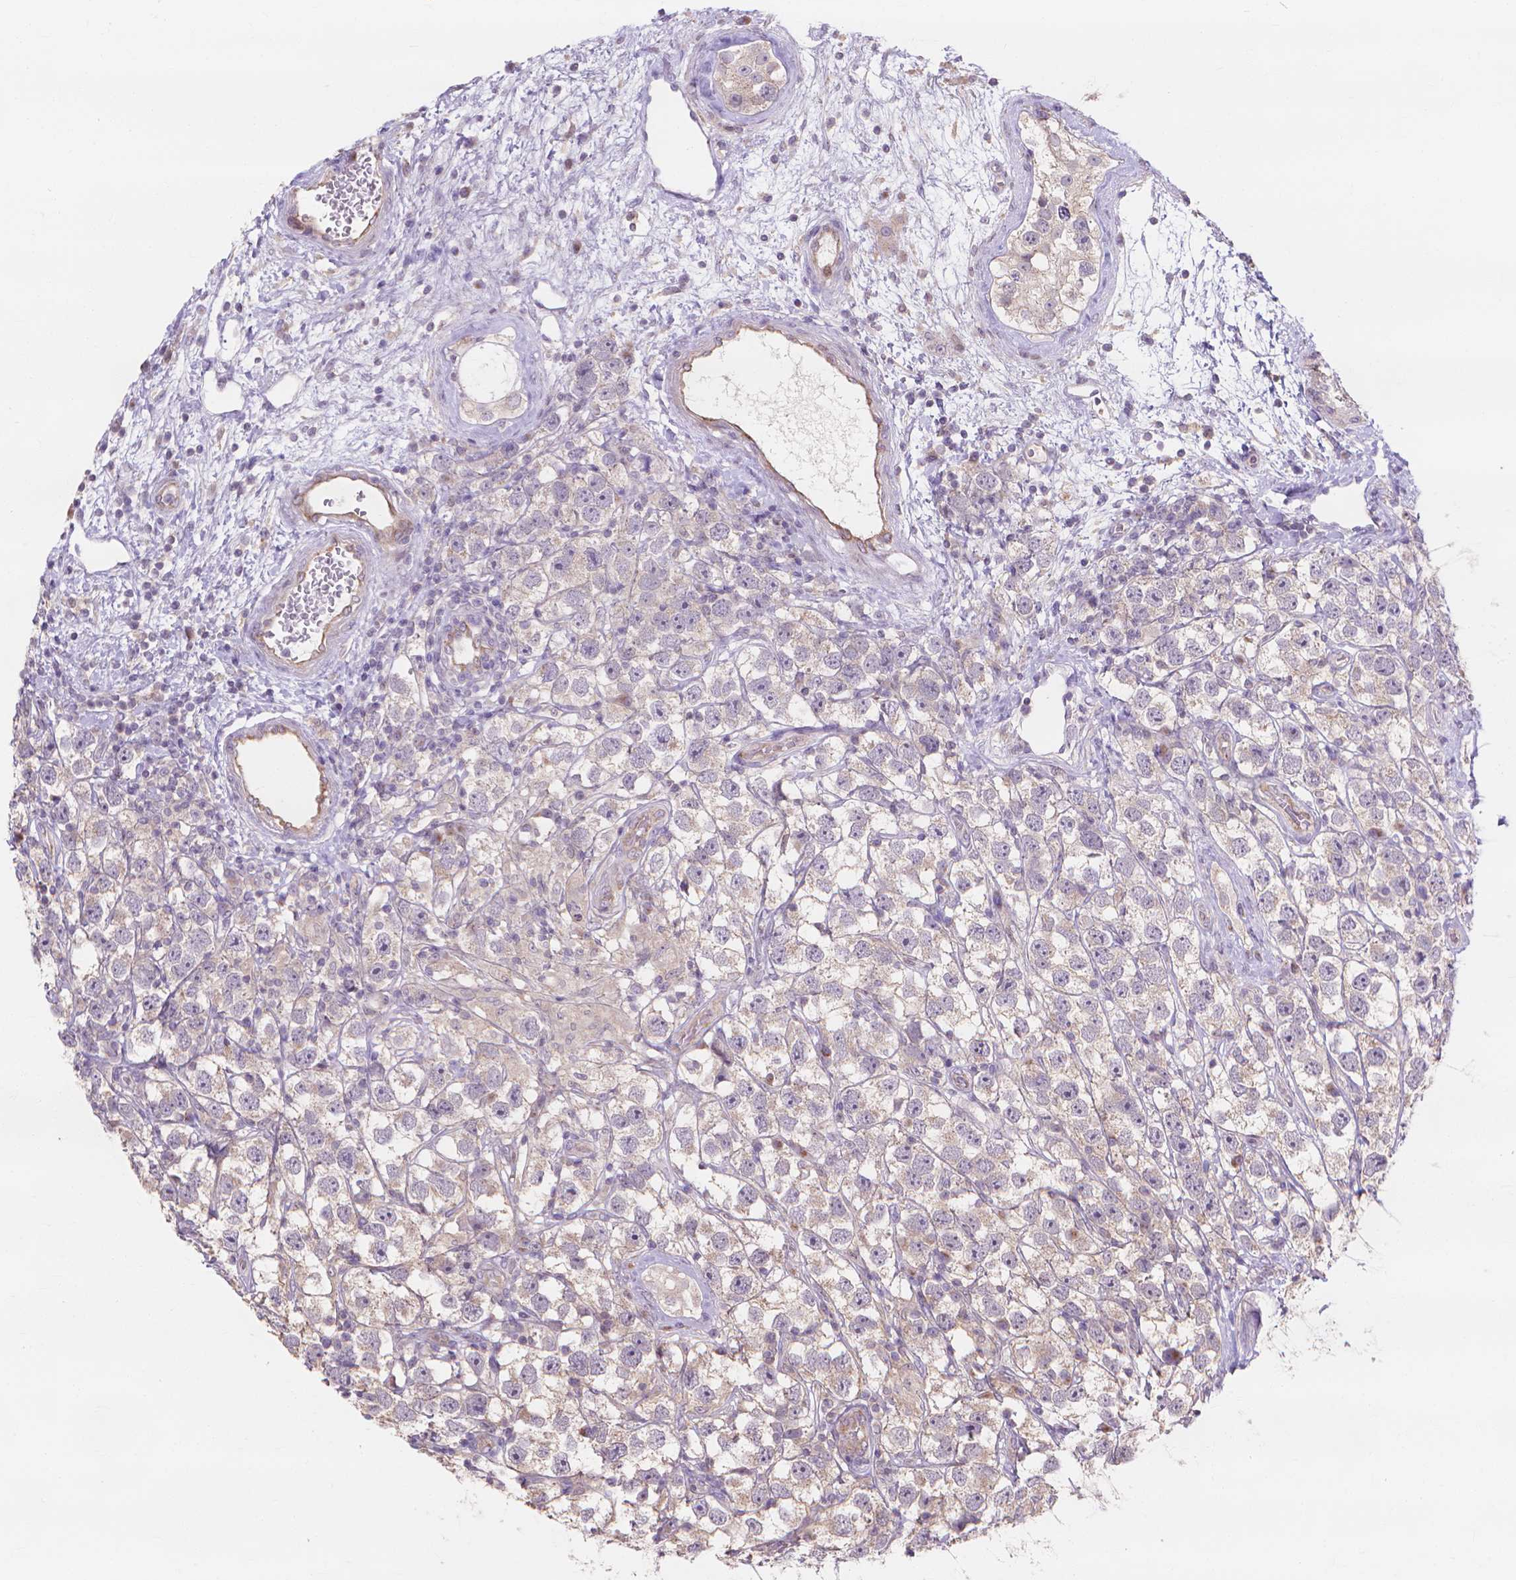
{"staining": {"intensity": "weak", "quantity": "<25%", "location": "cytoplasmic/membranous"}, "tissue": "testis cancer", "cell_type": "Tumor cells", "image_type": "cancer", "snomed": [{"axis": "morphology", "description": "Seminoma, NOS"}, {"axis": "topography", "description": "Testis"}], "caption": "Immunohistochemistry (IHC) histopathology image of human testis seminoma stained for a protein (brown), which exhibits no expression in tumor cells.", "gene": "PRDM13", "patient": {"sex": "male", "age": 26}}